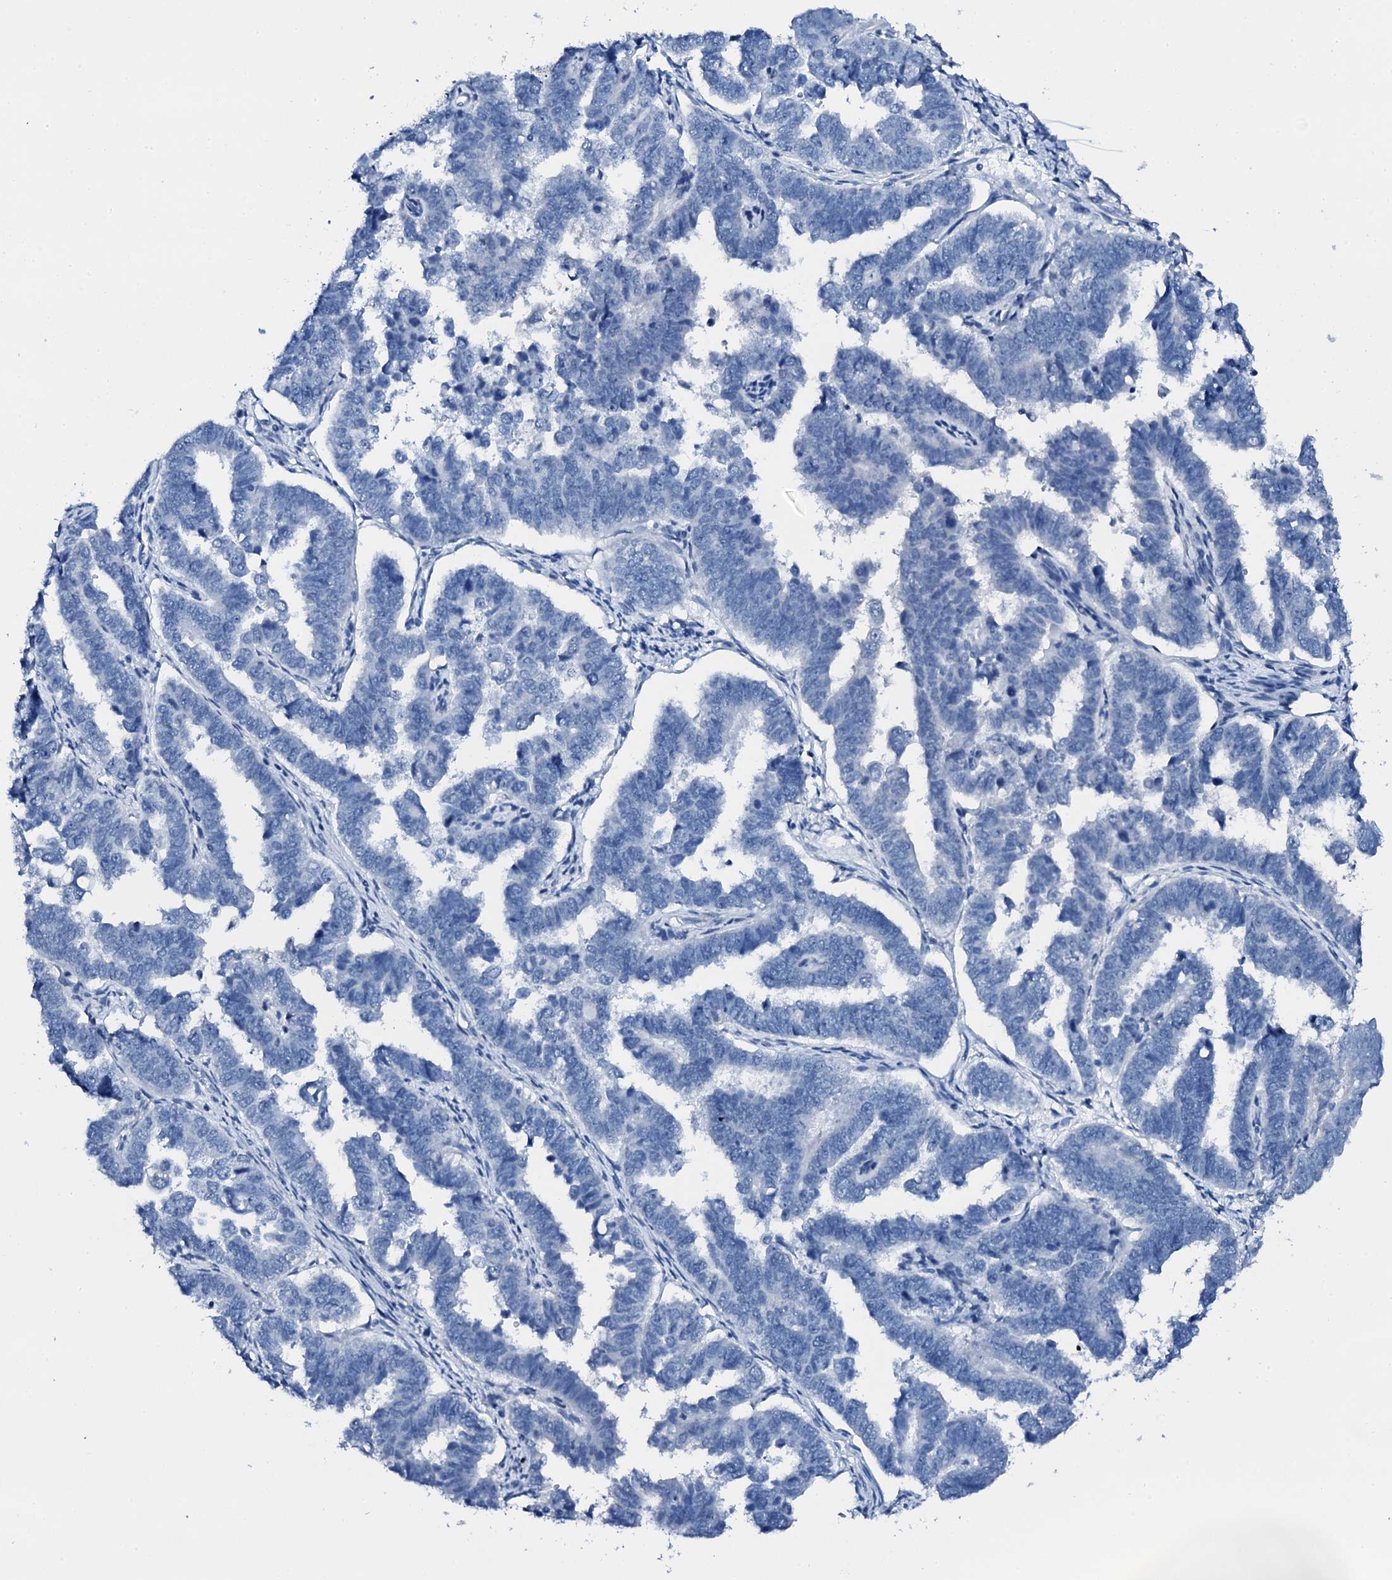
{"staining": {"intensity": "negative", "quantity": "none", "location": "none"}, "tissue": "endometrial cancer", "cell_type": "Tumor cells", "image_type": "cancer", "snomed": [{"axis": "morphology", "description": "Adenocarcinoma, NOS"}, {"axis": "topography", "description": "Endometrium"}], "caption": "Endometrial adenocarcinoma stained for a protein using immunohistochemistry (IHC) shows no staining tumor cells.", "gene": "PTH", "patient": {"sex": "female", "age": 75}}